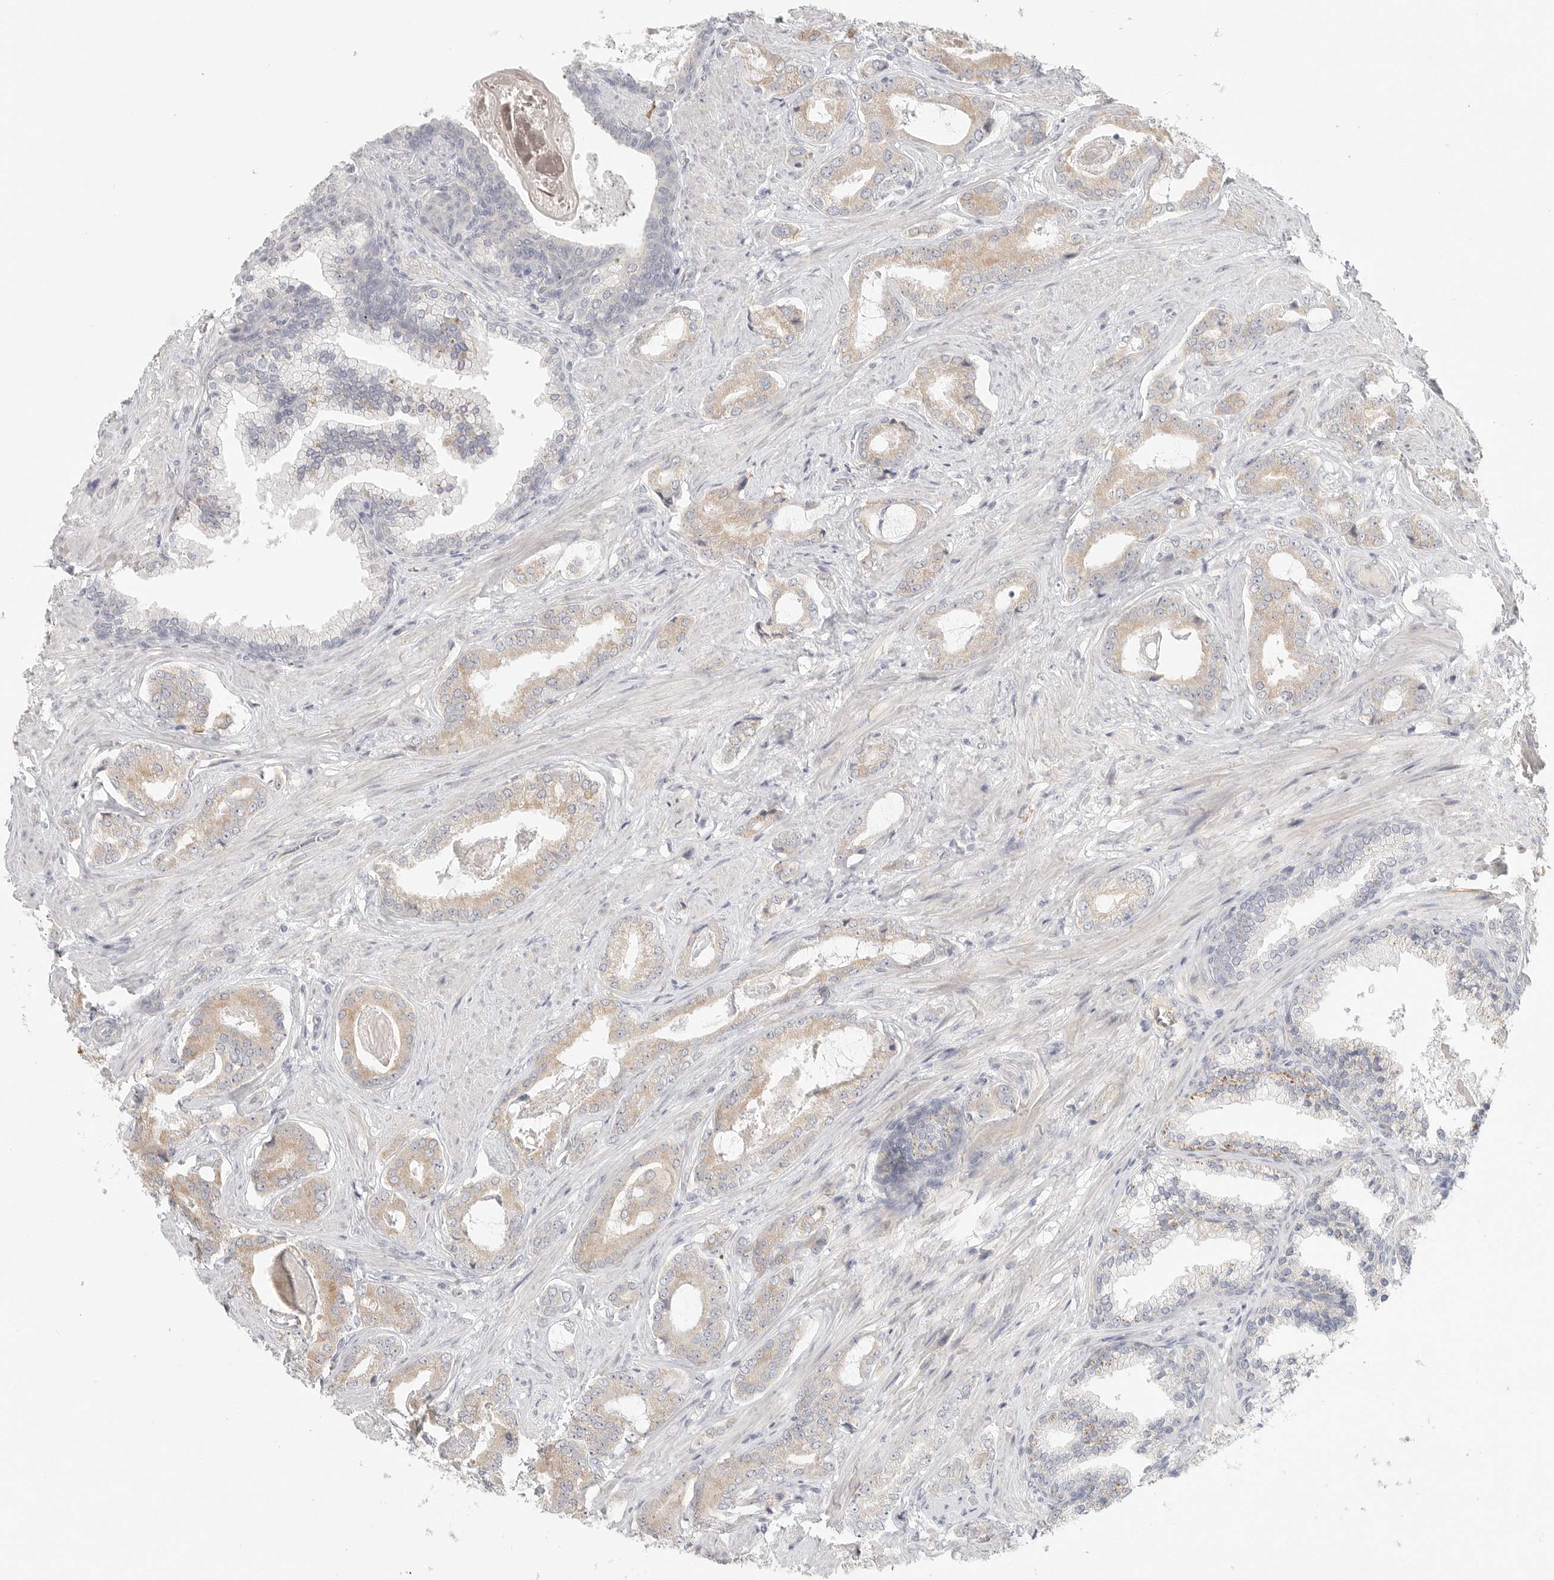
{"staining": {"intensity": "weak", "quantity": ">75%", "location": "cytoplasmic/membranous"}, "tissue": "prostate cancer", "cell_type": "Tumor cells", "image_type": "cancer", "snomed": [{"axis": "morphology", "description": "Adenocarcinoma, Low grade"}, {"axis": "topography", "description": "Prostate"}], "caption": "Protein staining shows weak cytoplasmic/membranous positivity in about >75% of tumor cells in adenocarcinoma (low-grade) (prostate).", "gene": "SLC25A36", "patient": {"sex": "male", "age": 71}}